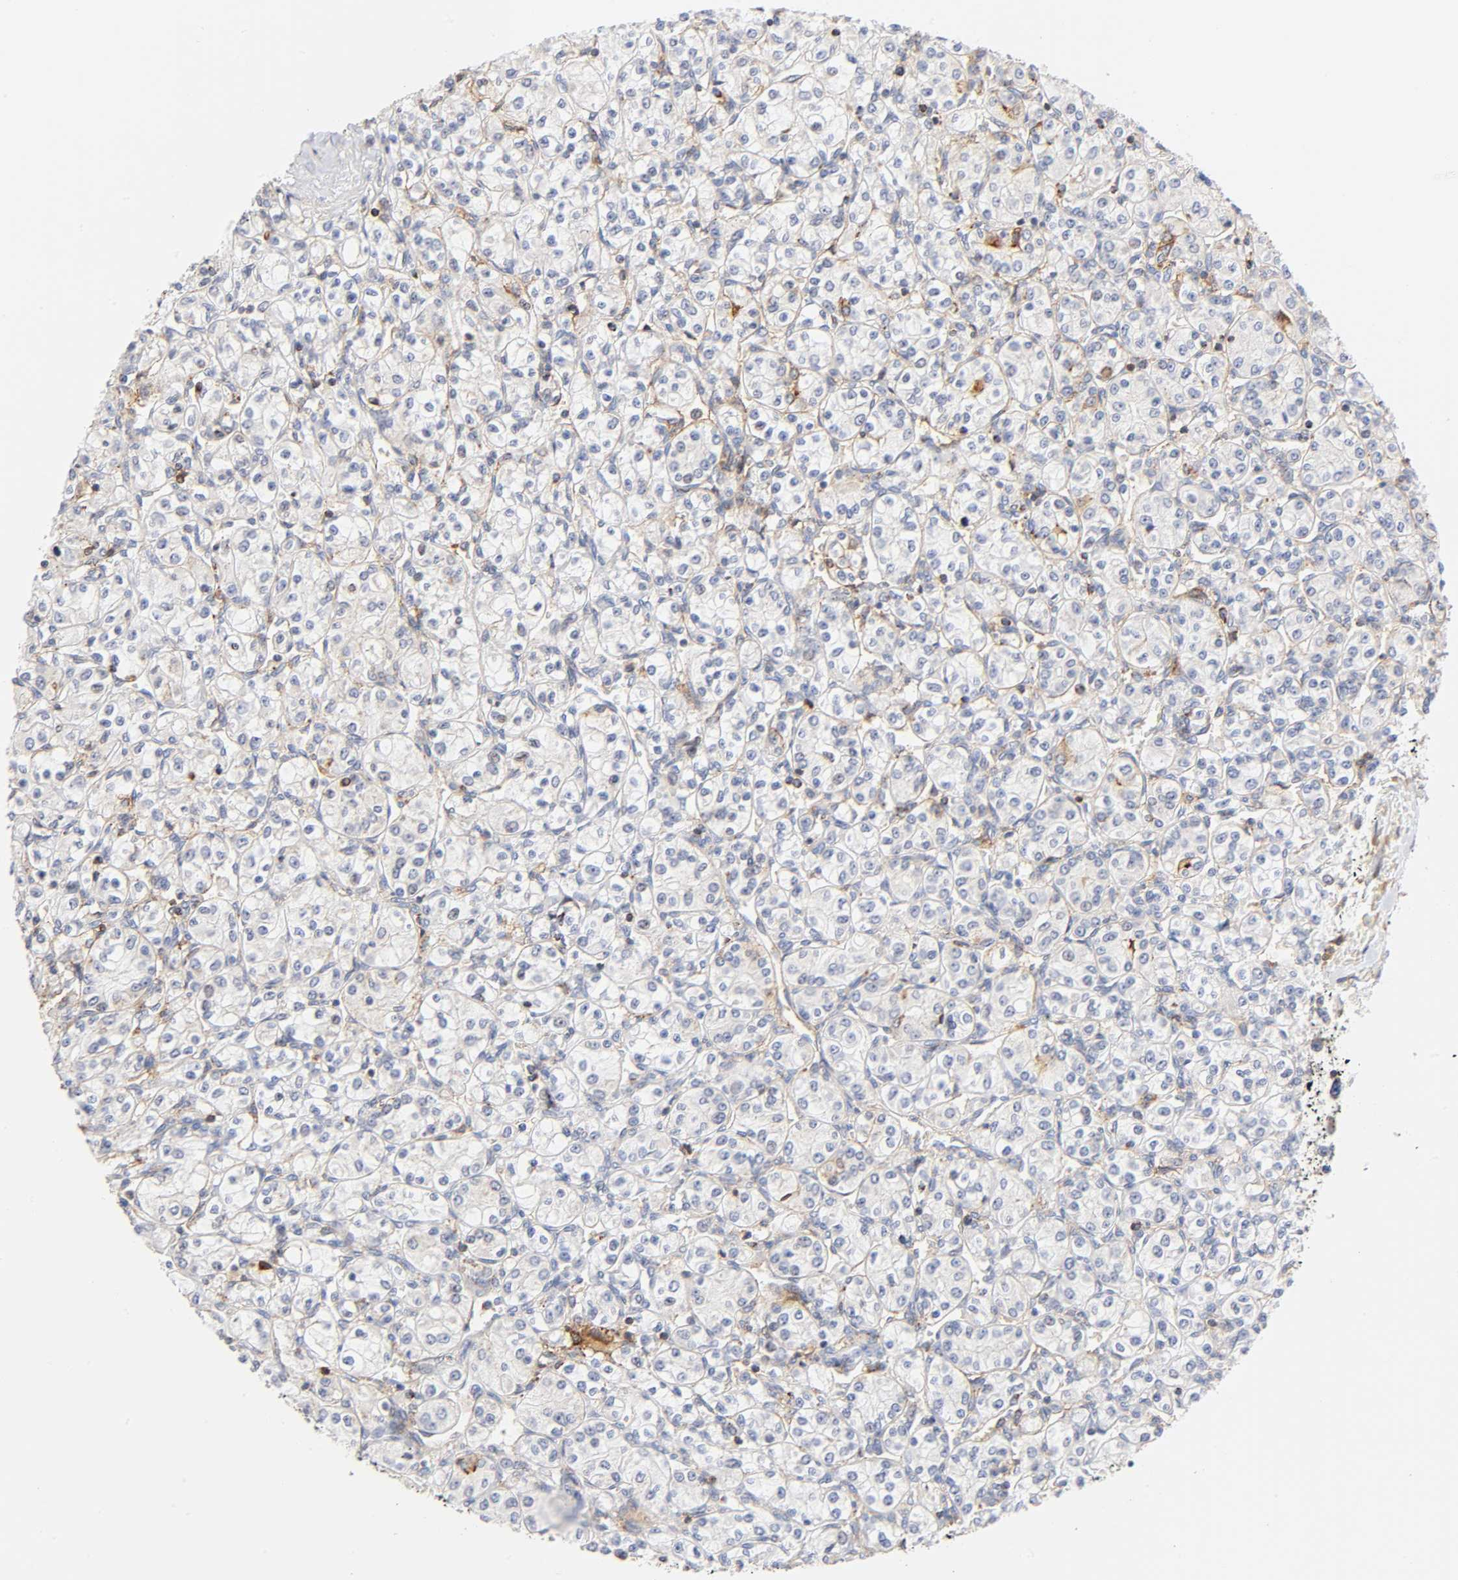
{"staining": {"intensity": "negative", "quantity": "none", "location": "none"}, "tissue": "renal cancer", "cell_type": "Tumor cells", "image_type": "cancer", "snomed": [{"axis": "morphology", "description": "Adenocarcinoma, NOS"}, {"axis": "topography", "description": "Kidney"}], "caption": "An immunohistochemistry (IHC) micrograph of renal adenocarcinoma is shown. There is no staining in tumor cells of renal adenocarcinoma.", "gene": "ANXA7", "patient": {"sex": "male", "age": 77}}